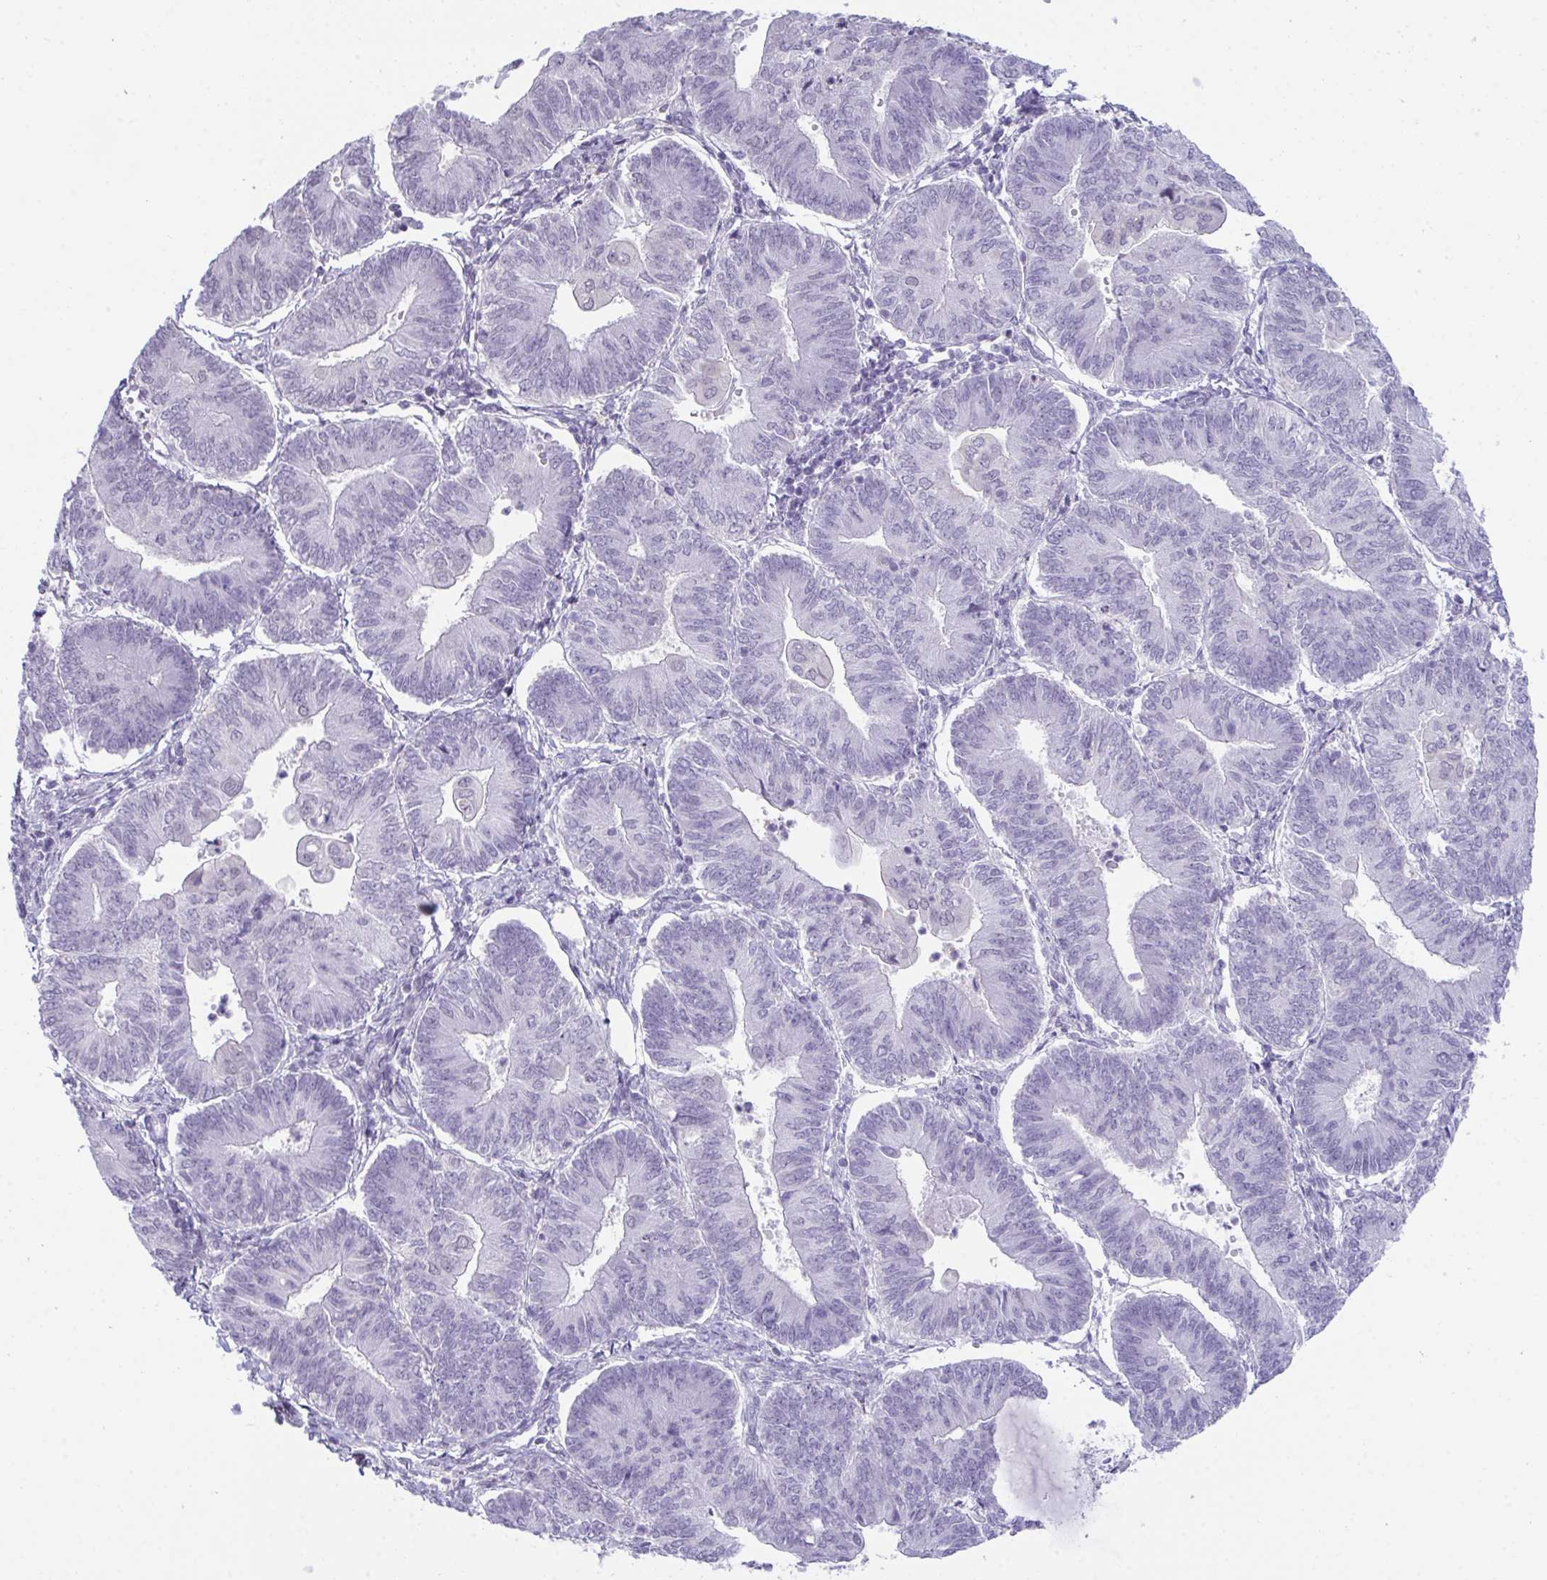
{"staining": {"intensity": "negative", "quantity": "none", "location": "none"}, "tissue": "endometrial cancer", "cell_type": "Tumor cells", "image_type": "cancer", "snomed": [{"axis": "morphology", "description": "Adenocarcinoma, NOS"}, {"axis": "topography", "description": "Endometrium"}], "caption": "An IHC image of endometrial cancer is shown. There is no staining in tumor cells of endometrial cancer.", "gene": "ATP6V0D2", "patient": {"sex": "female", "age": 65}}